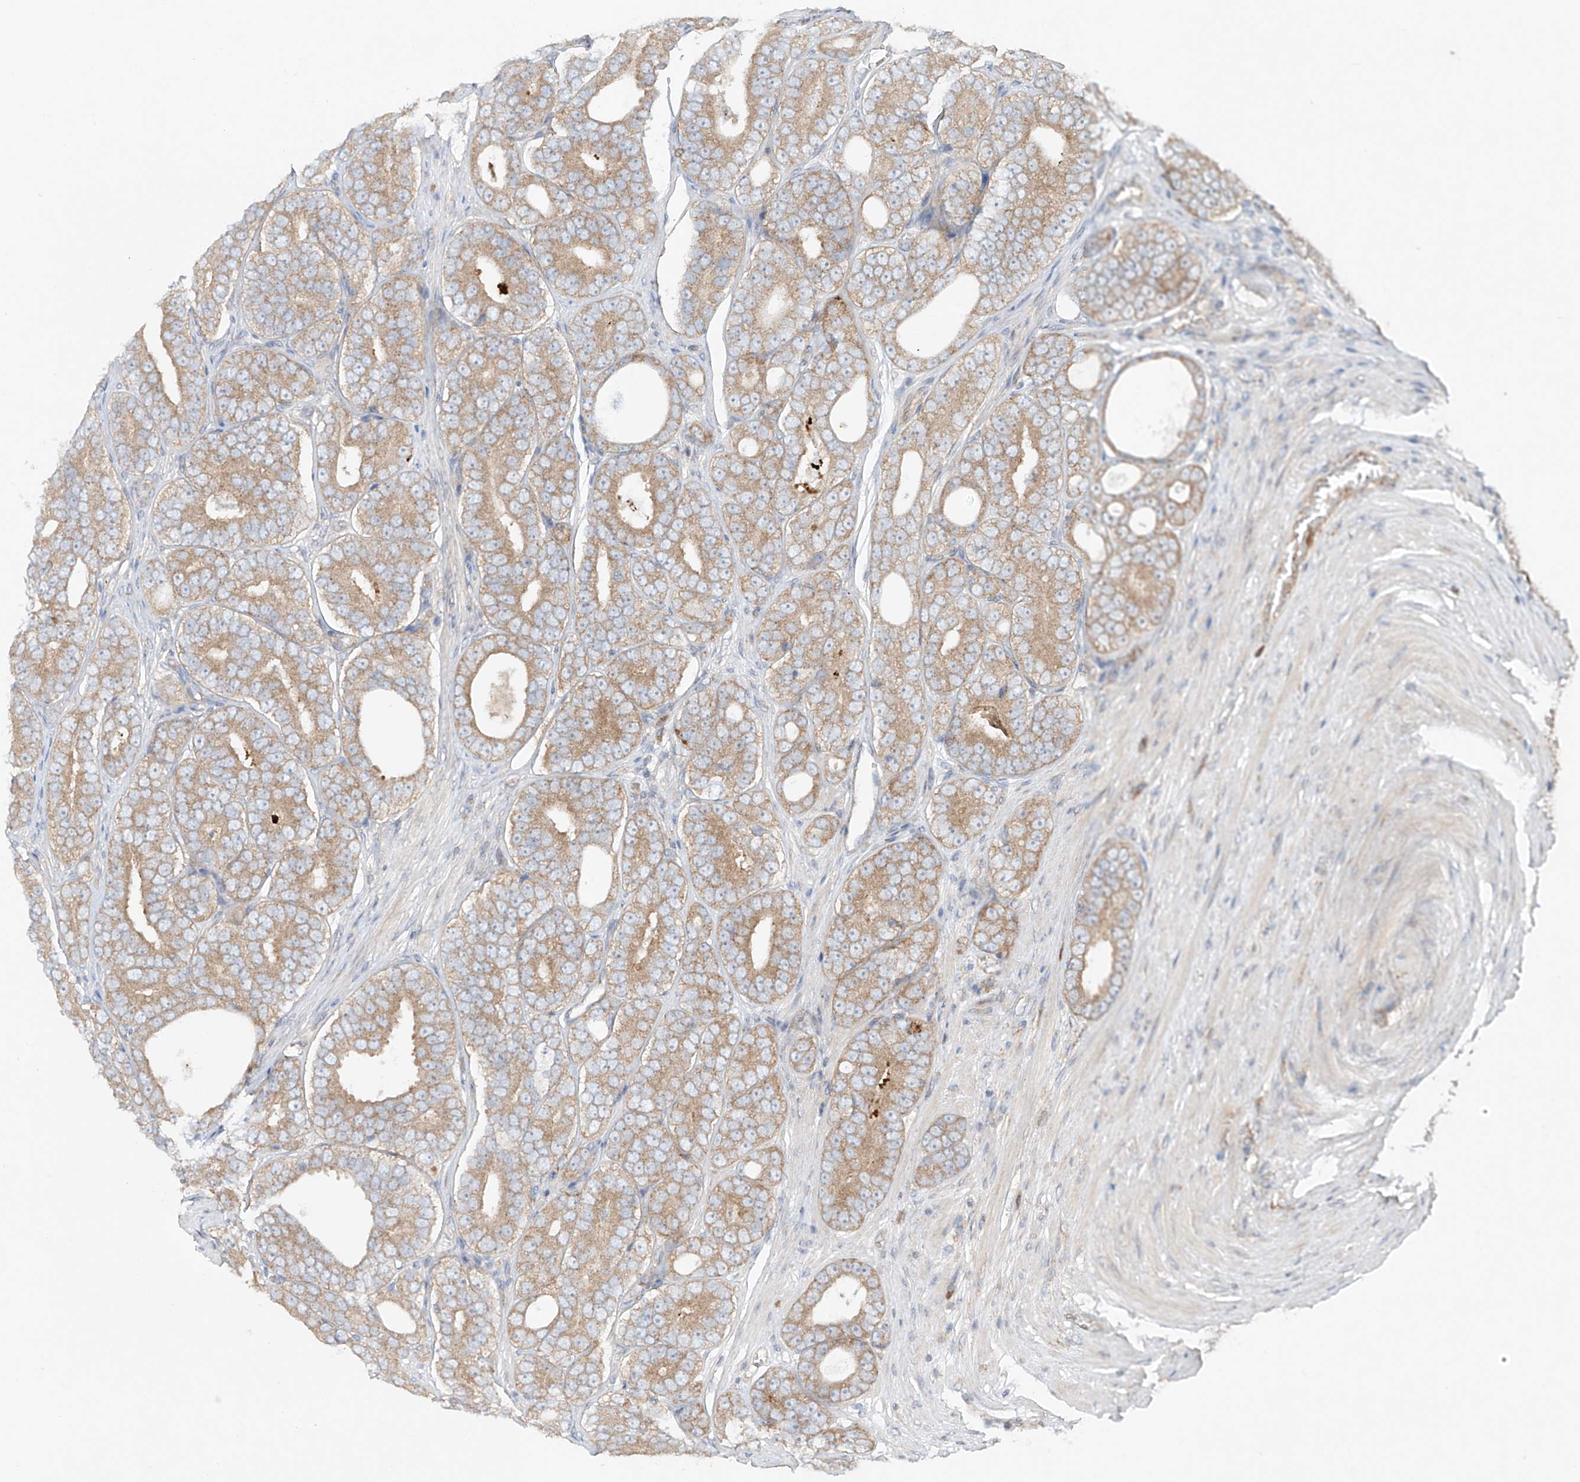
{"staining": {"intensity": "moderate", "quantity": "25%-75%", "location": "cytoplasmic/membranous"}, "tissue": "prostate cancer", "cell_type": "Tumor cells", "image_type": "cancer", "snomed": [{"axis": "morphology", "description": "Adenocarcinoma, High grade"}, {"axis": "topography", "description": "Prostate"}], "caption": "Immunohistochemistry image of human prostate cancer stained for a protein (brown), which demonstrates medium levels of moderate cytoplasmic/membranous staining in about 25%-75% of tumor cells.", "gene": "TJAP1", "patient": {"sex": "male", "age": 56}}